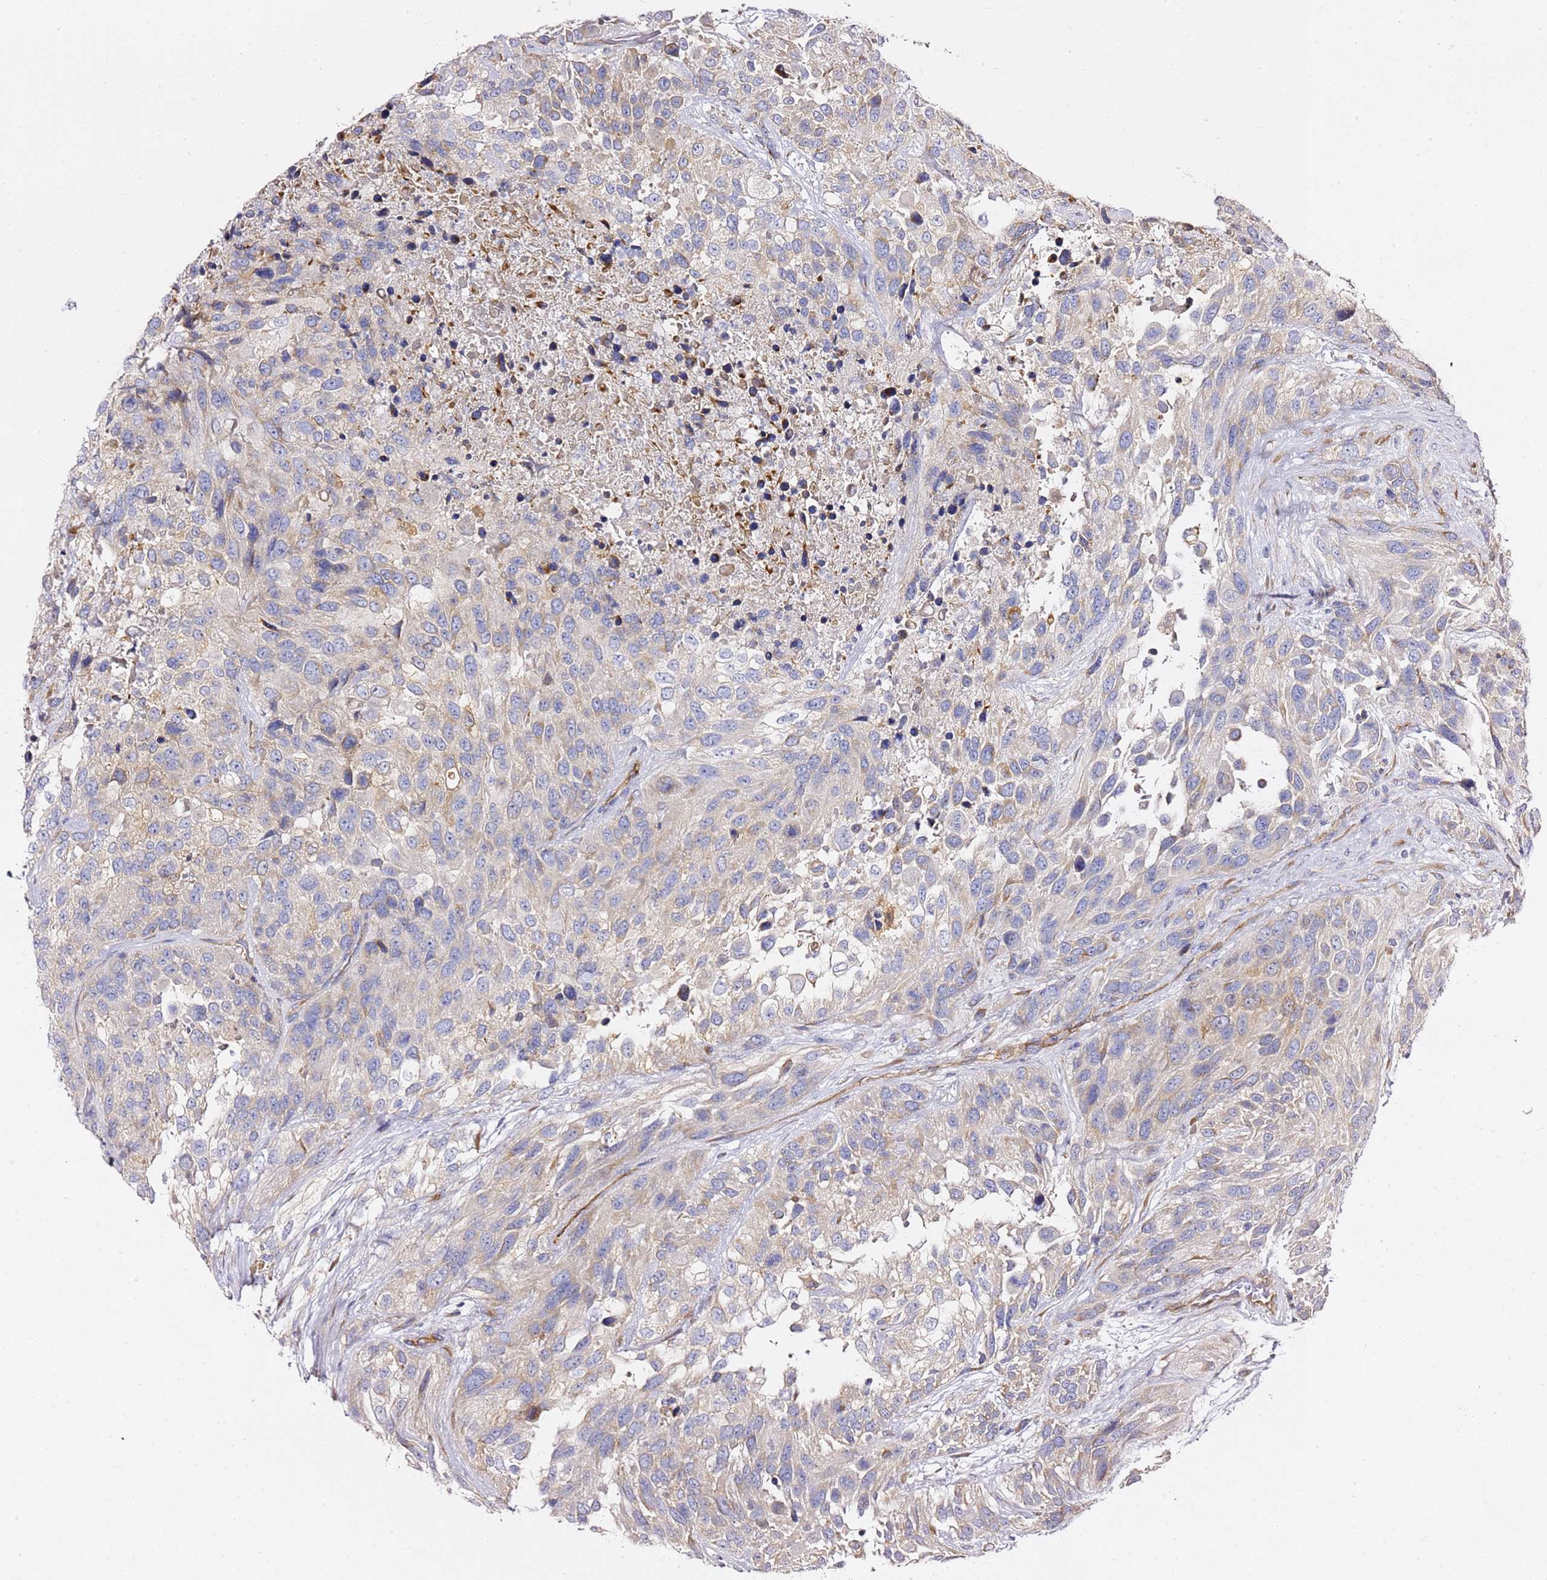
{"staining": {"intensity": "negative", "quantity": "none", "location": "none"}, "tissue": "urothelial cancer", "cell_type": "Tumor cells", "image_type": "cancer", "snomed": [{"axis": "morphology", "description": "Urothelial carcinoma, High grade"}, {"axis": "topography", "description": "Urinary bladder"}], "caption": "Tumor cells are negative for brown protein staining in urothelial cancer. (Brightfield microscopy of DAB (3,3'-diaminobenzidine) immunohistochemistry (IHC) at high magnification).", "gene": "KIF7", "patient": {"sex": "female", "age": 70}}